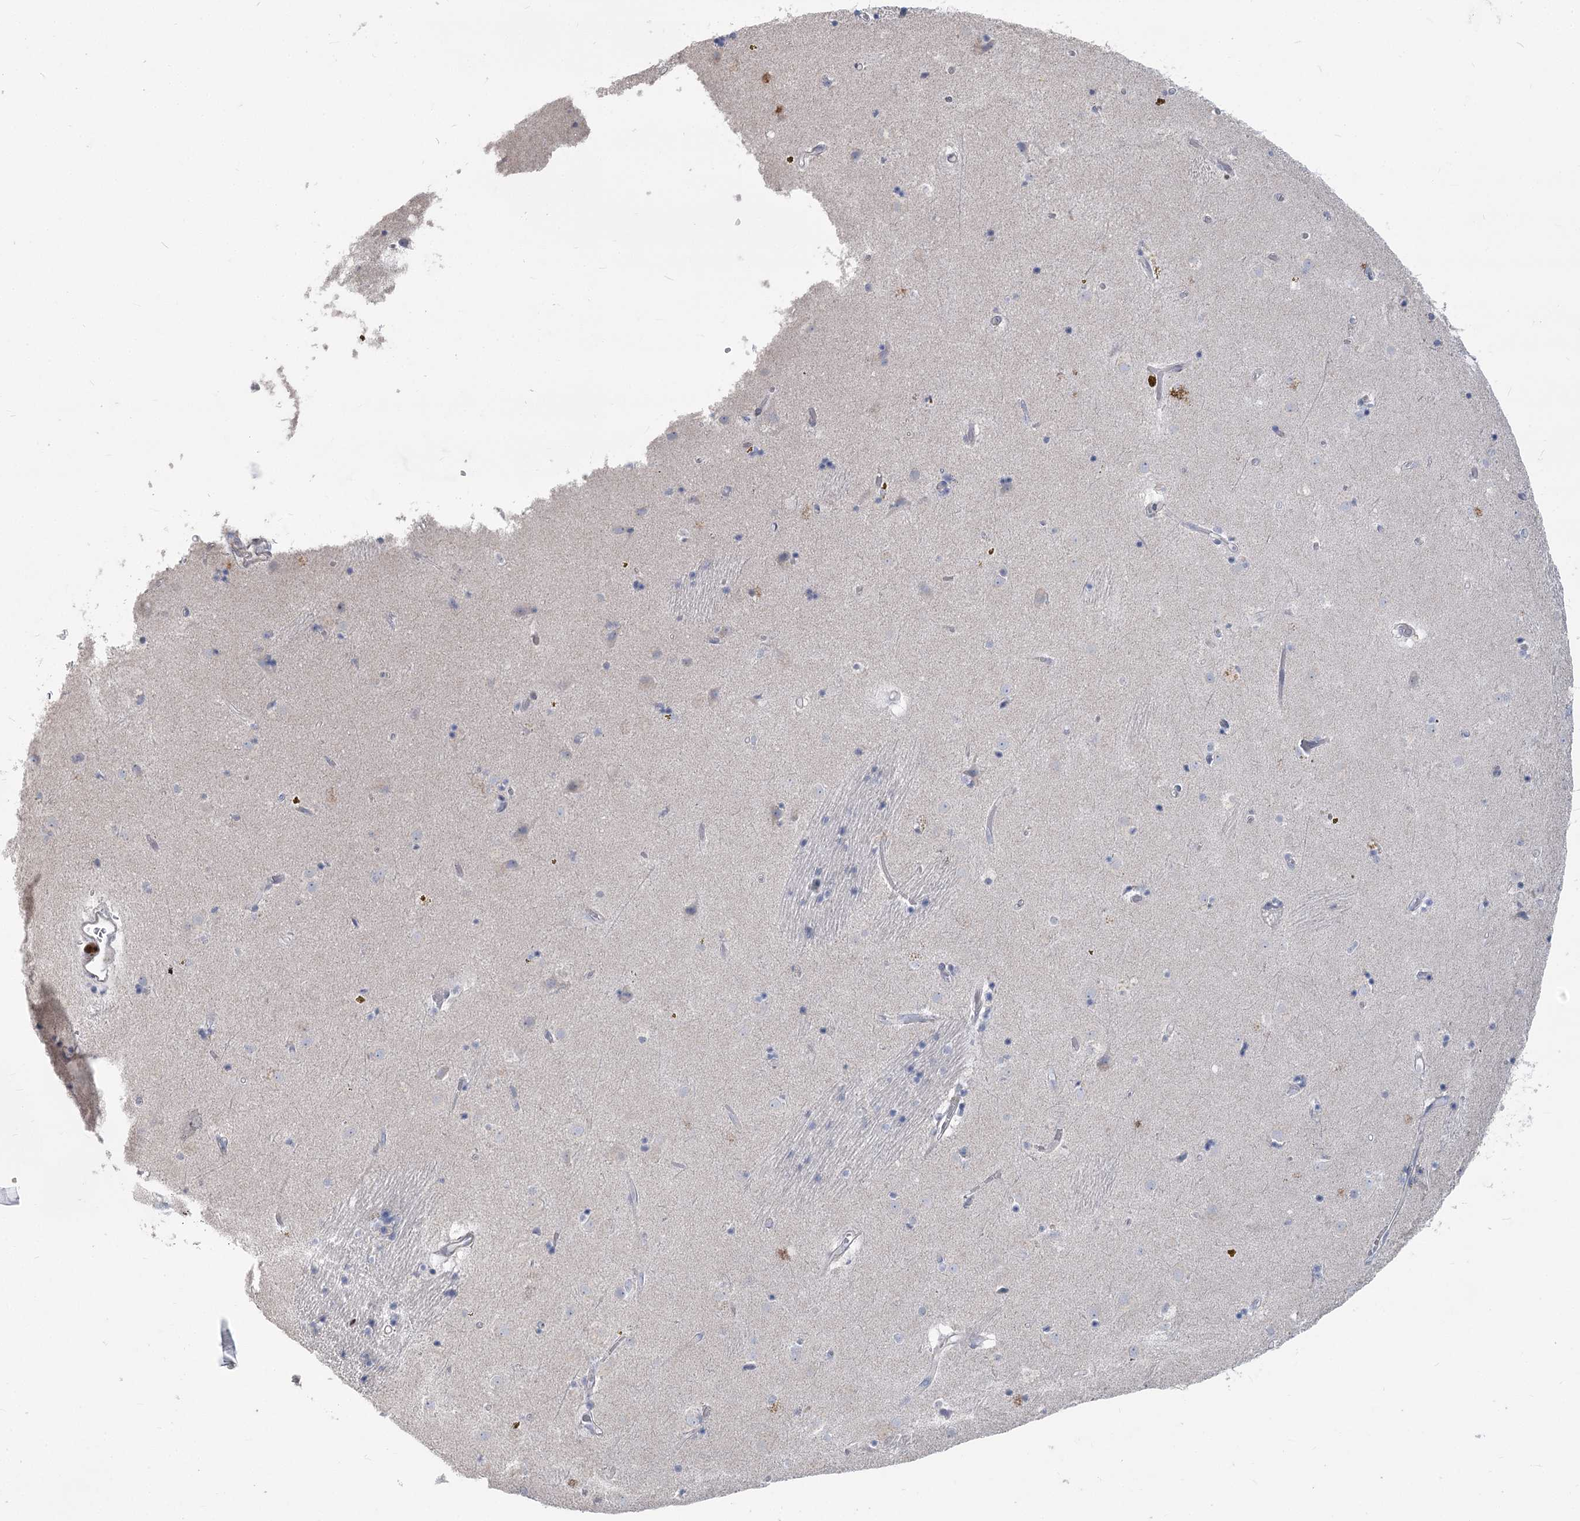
{"staining": {"intensity": "moderate", "quantity": "<25%", "location": "nuclear"}, "tissue": "caudate", "cell_type": "Glial cells", "image_type": "normal", "snomed": [{"axis": "morphology", "description": "Normal tissue, NOS"}, {"axis": "topography", "description": "Lateral ventricle wall"}], "caption": "DAB immunohistochemical staining of unremarkable human caudate shows moderate nuclear protein staining in approximately <25% of glial cells.", "gene": "ABITRAM", "patient": {"sex": "male", "age": 70}}